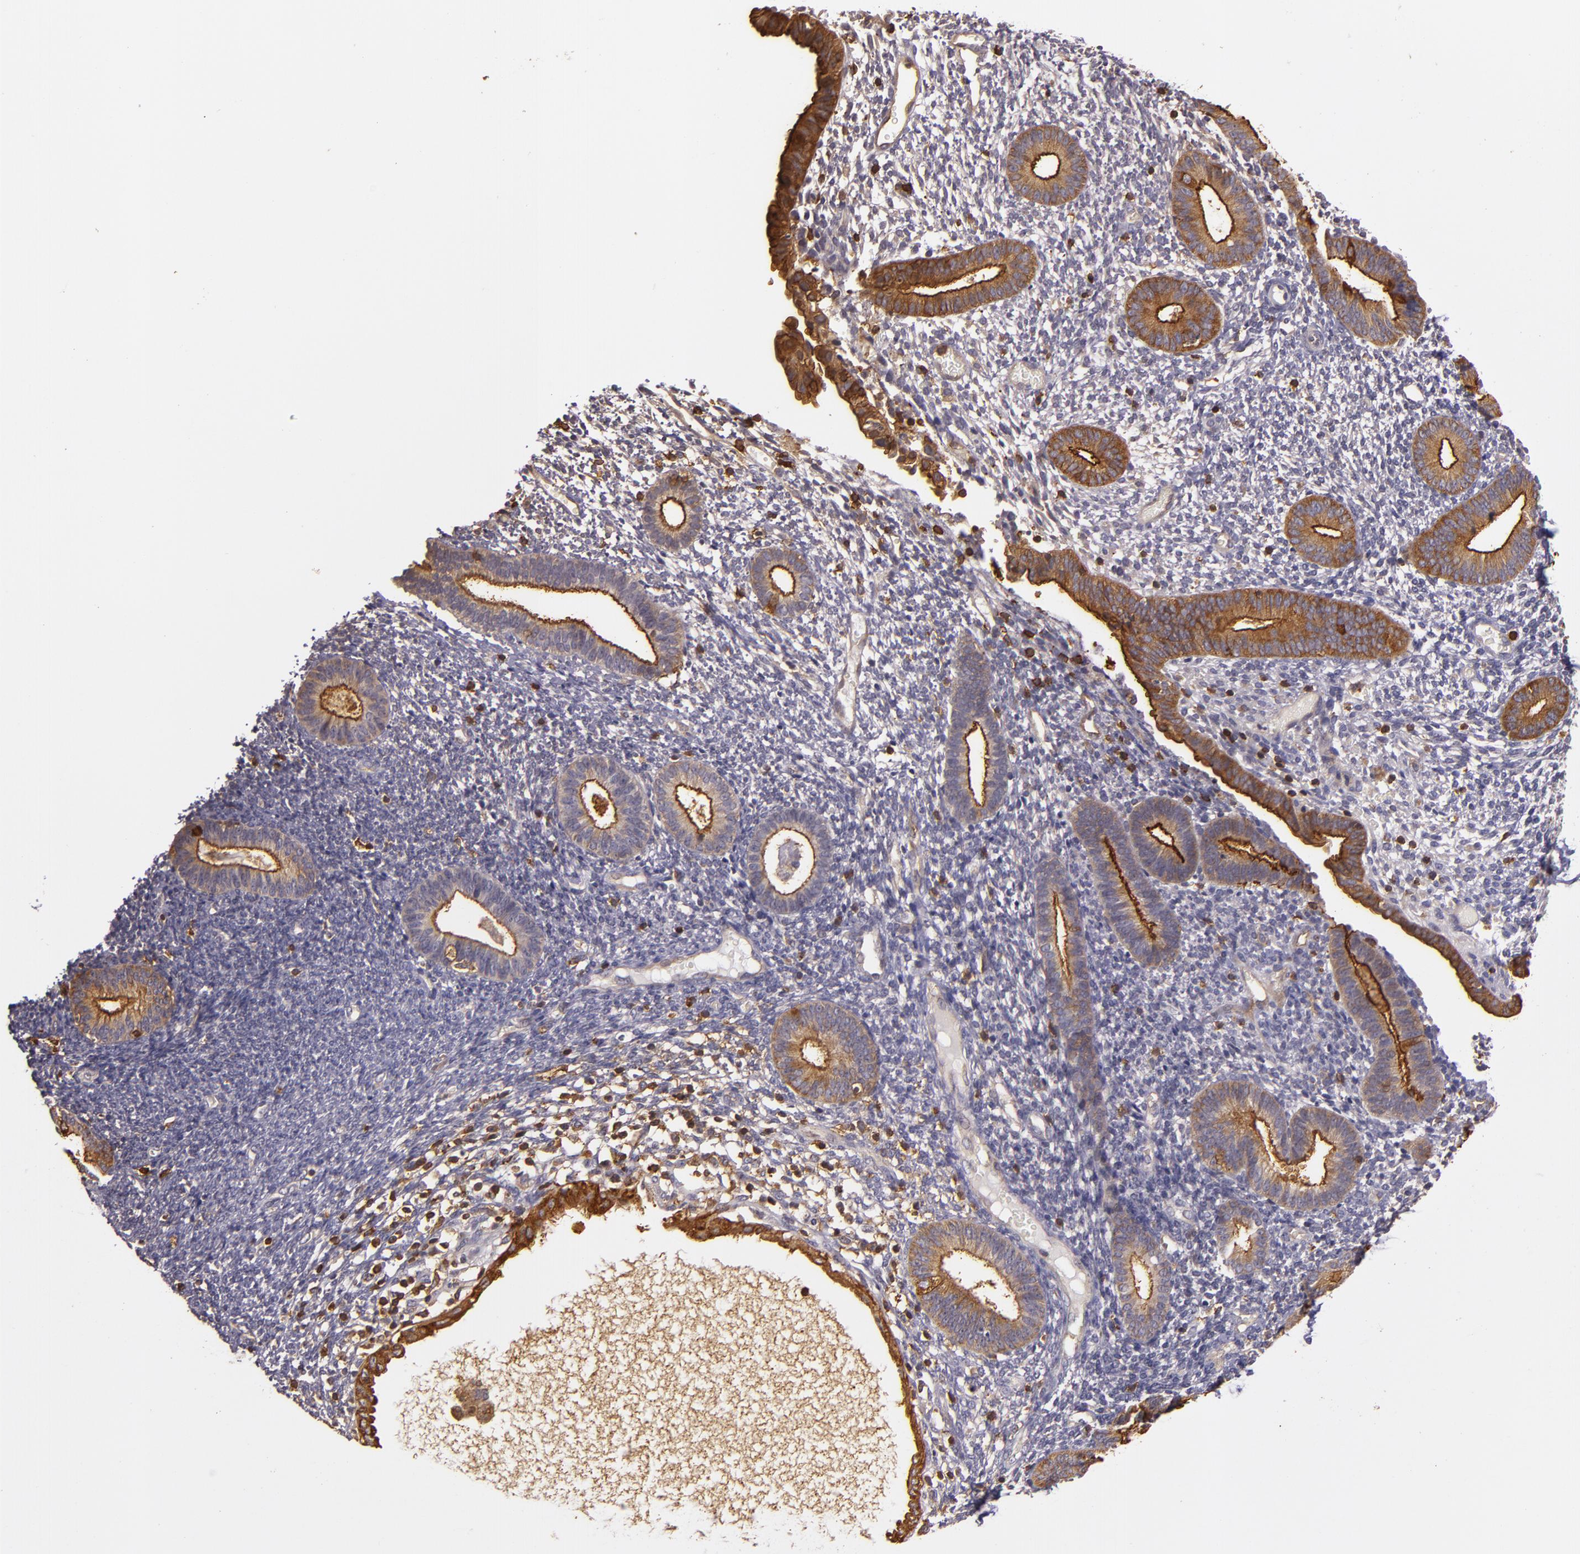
{"staining": {"intensity": "moderate", "quantity": "<25%", "location": "cytoplasmic/membranous"}, "tissue": "endometrium", "cell_type": "Cells in endometrial stroma", "image_type": "normal", "snomed": [{"axis": "morphology", "description": "Normal tissue, NOS"}, {"axis": "topography", "description": "Smooth muscle"}, {"axis": "topography", "description": "Endometrium"}], "caption": "Immunohistochemistry (IHC) micrograph of normal endometrium: human endometrium stained using immunohistochemistry (IHC) demonstrates low levels of moderate protein expression localized specifically in the cytoplasmic/membranous of cells in endometrial stroma, appearing as a cytoplasmic/membranous brown color.", "gene": "SLC9A3R1", "patient": {"sex": "female", "age": 57}}